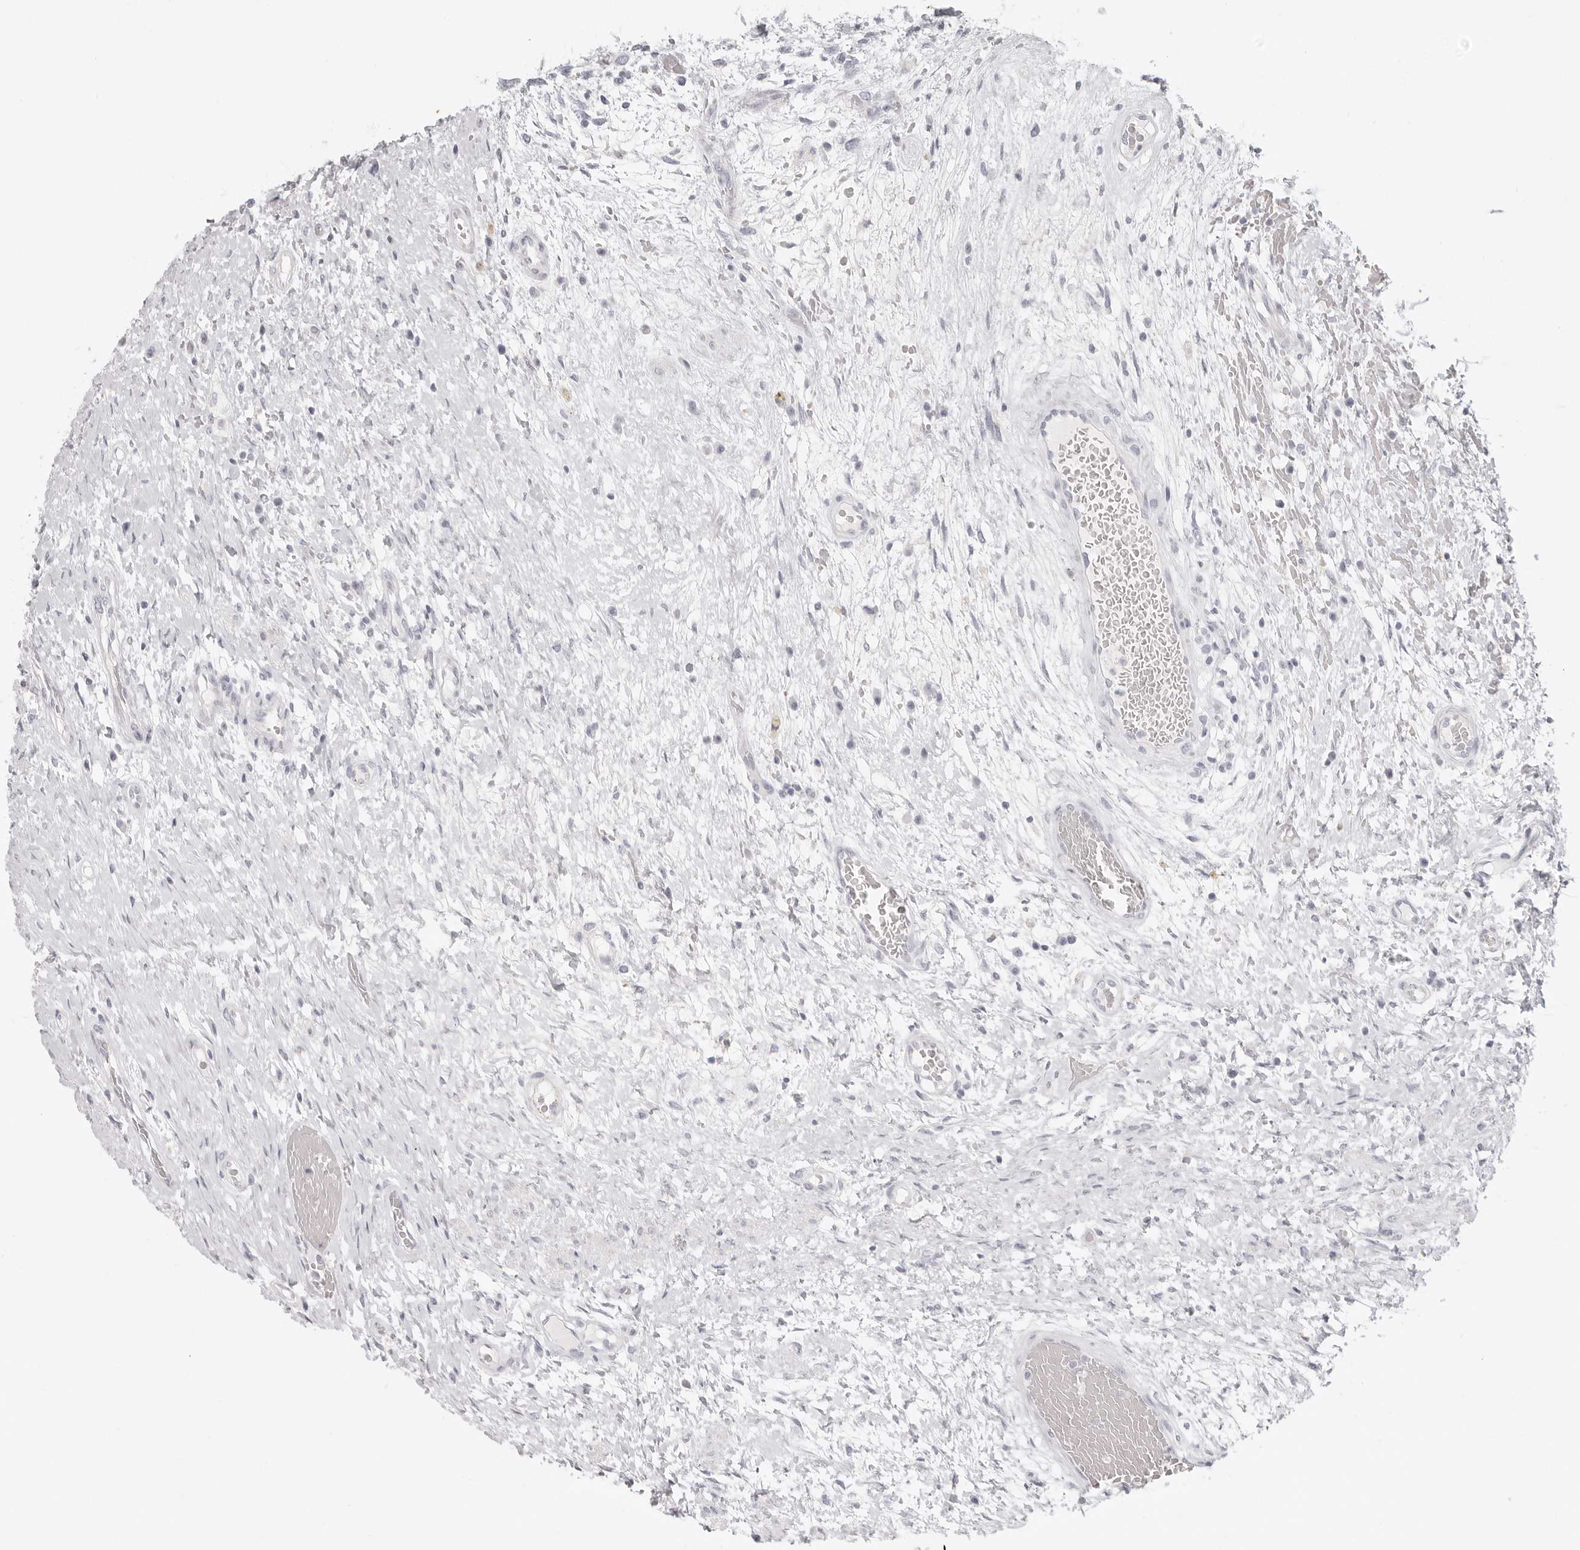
{"staining": {"intensity": "negative", "quantity": "none", "location": "none"}, "tissue": "testis cancer", "cell_type": "Tumor cells", "image_type": "cancer", "snomed": [{"axis": "morphology", "description": "Carcinoma, Embryonal, NOS"}, {"axis": "topography", "description": "Testis"}], "caption": "Immunohistochemistry of human embryonal carcinoma (testis) shows no staining in tumor cells.", "gene": "RXFP1", "patient": {"sex": "male", "age": 26}}